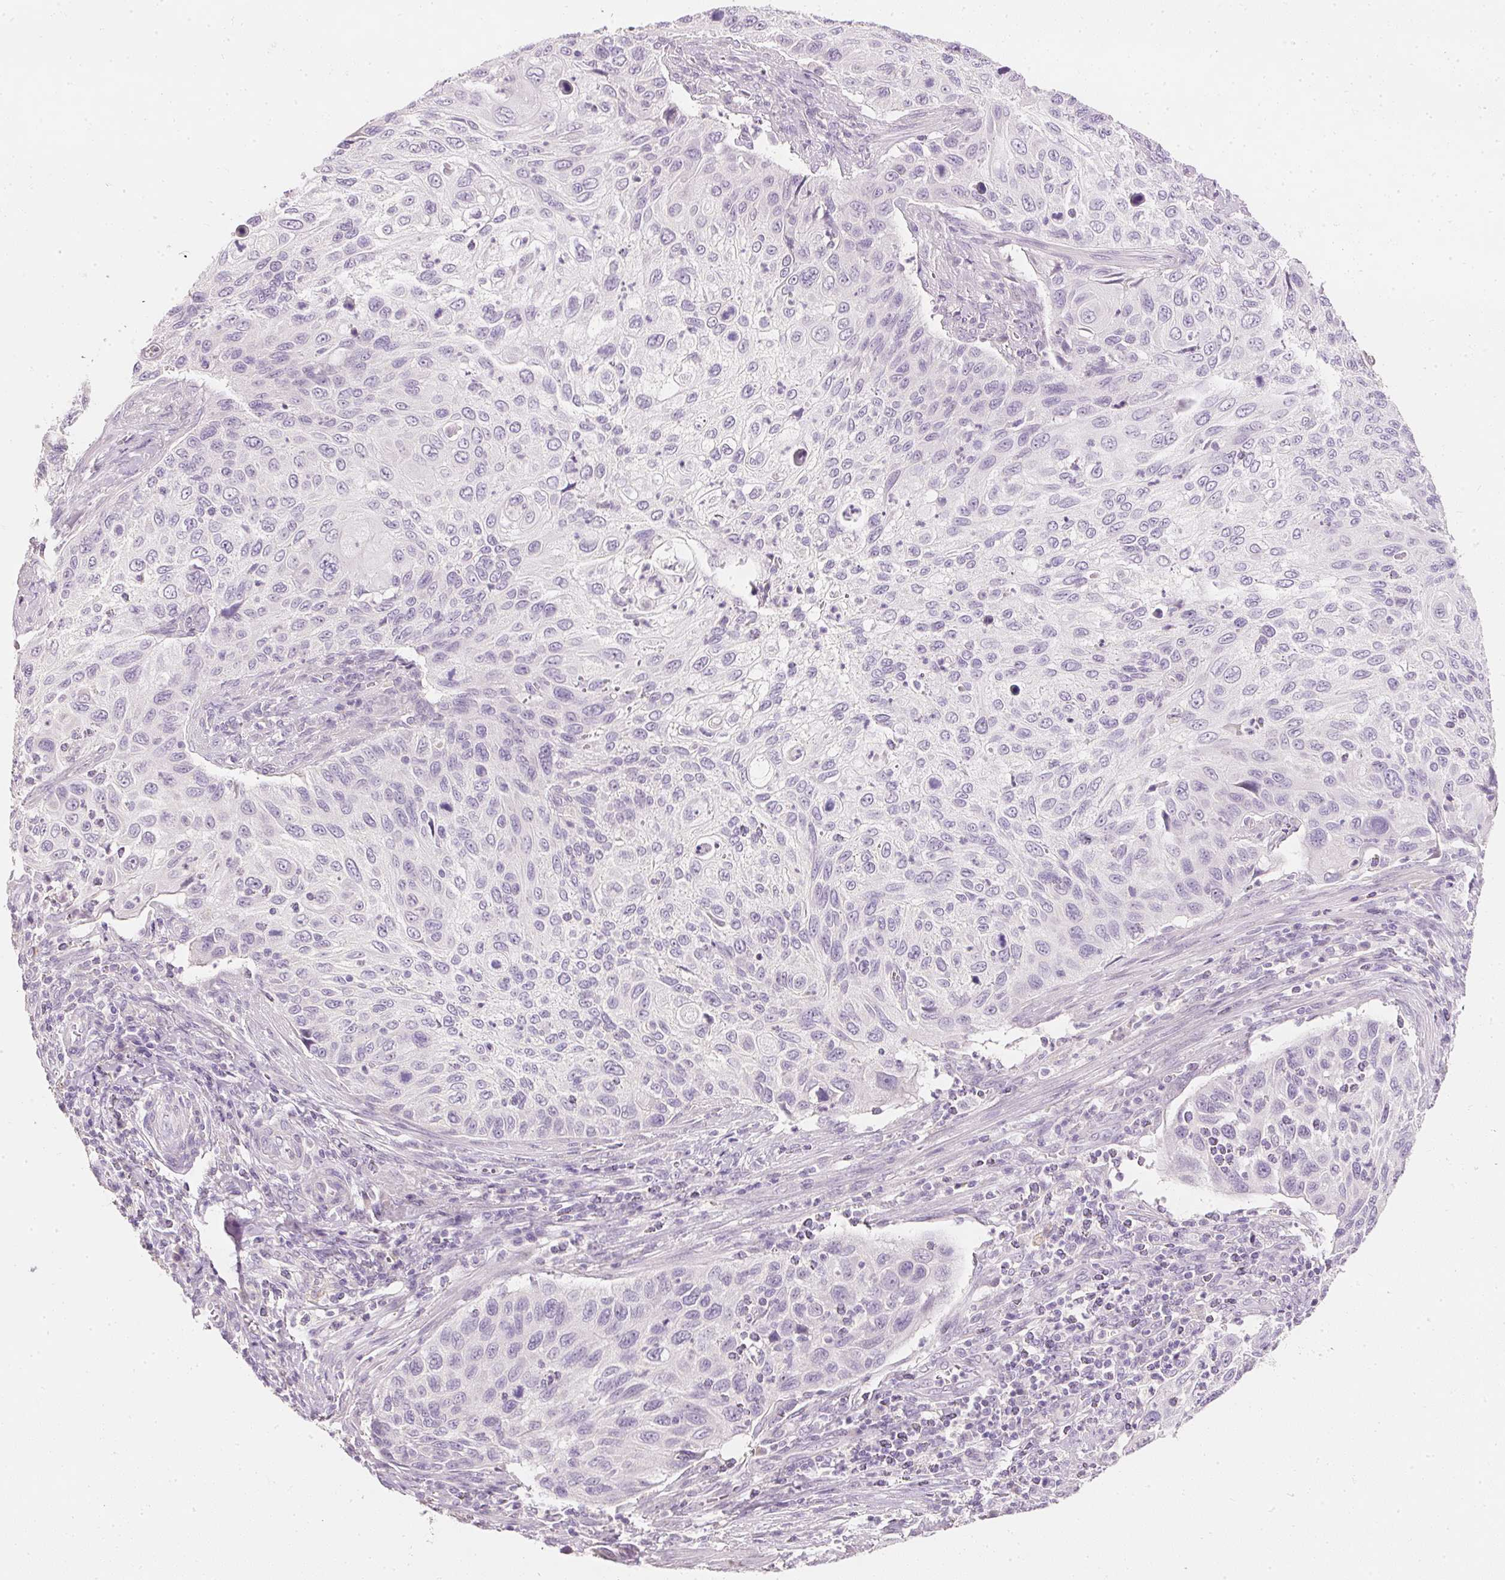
{"staining": {"intensity": "negative", "quantity": "none", "location": "none"}, "tissue": "cervical cancer", "cell_type": "Tumor cells", "image_type": "cancer", "snomed": [{"axis": "morphology", "description": "Squamous cell carcinoma, NOS"}, {"axis": "topography", "description": "Cervix"}], "caption": "Human cervical cancer (squamous cell carcinoma) stained for a protein using immunohistochemistry (IHC) displays no positivity in tumor cells.", "gene": "ELAVL3", "patient": {"sex": "female", "age": 70}}